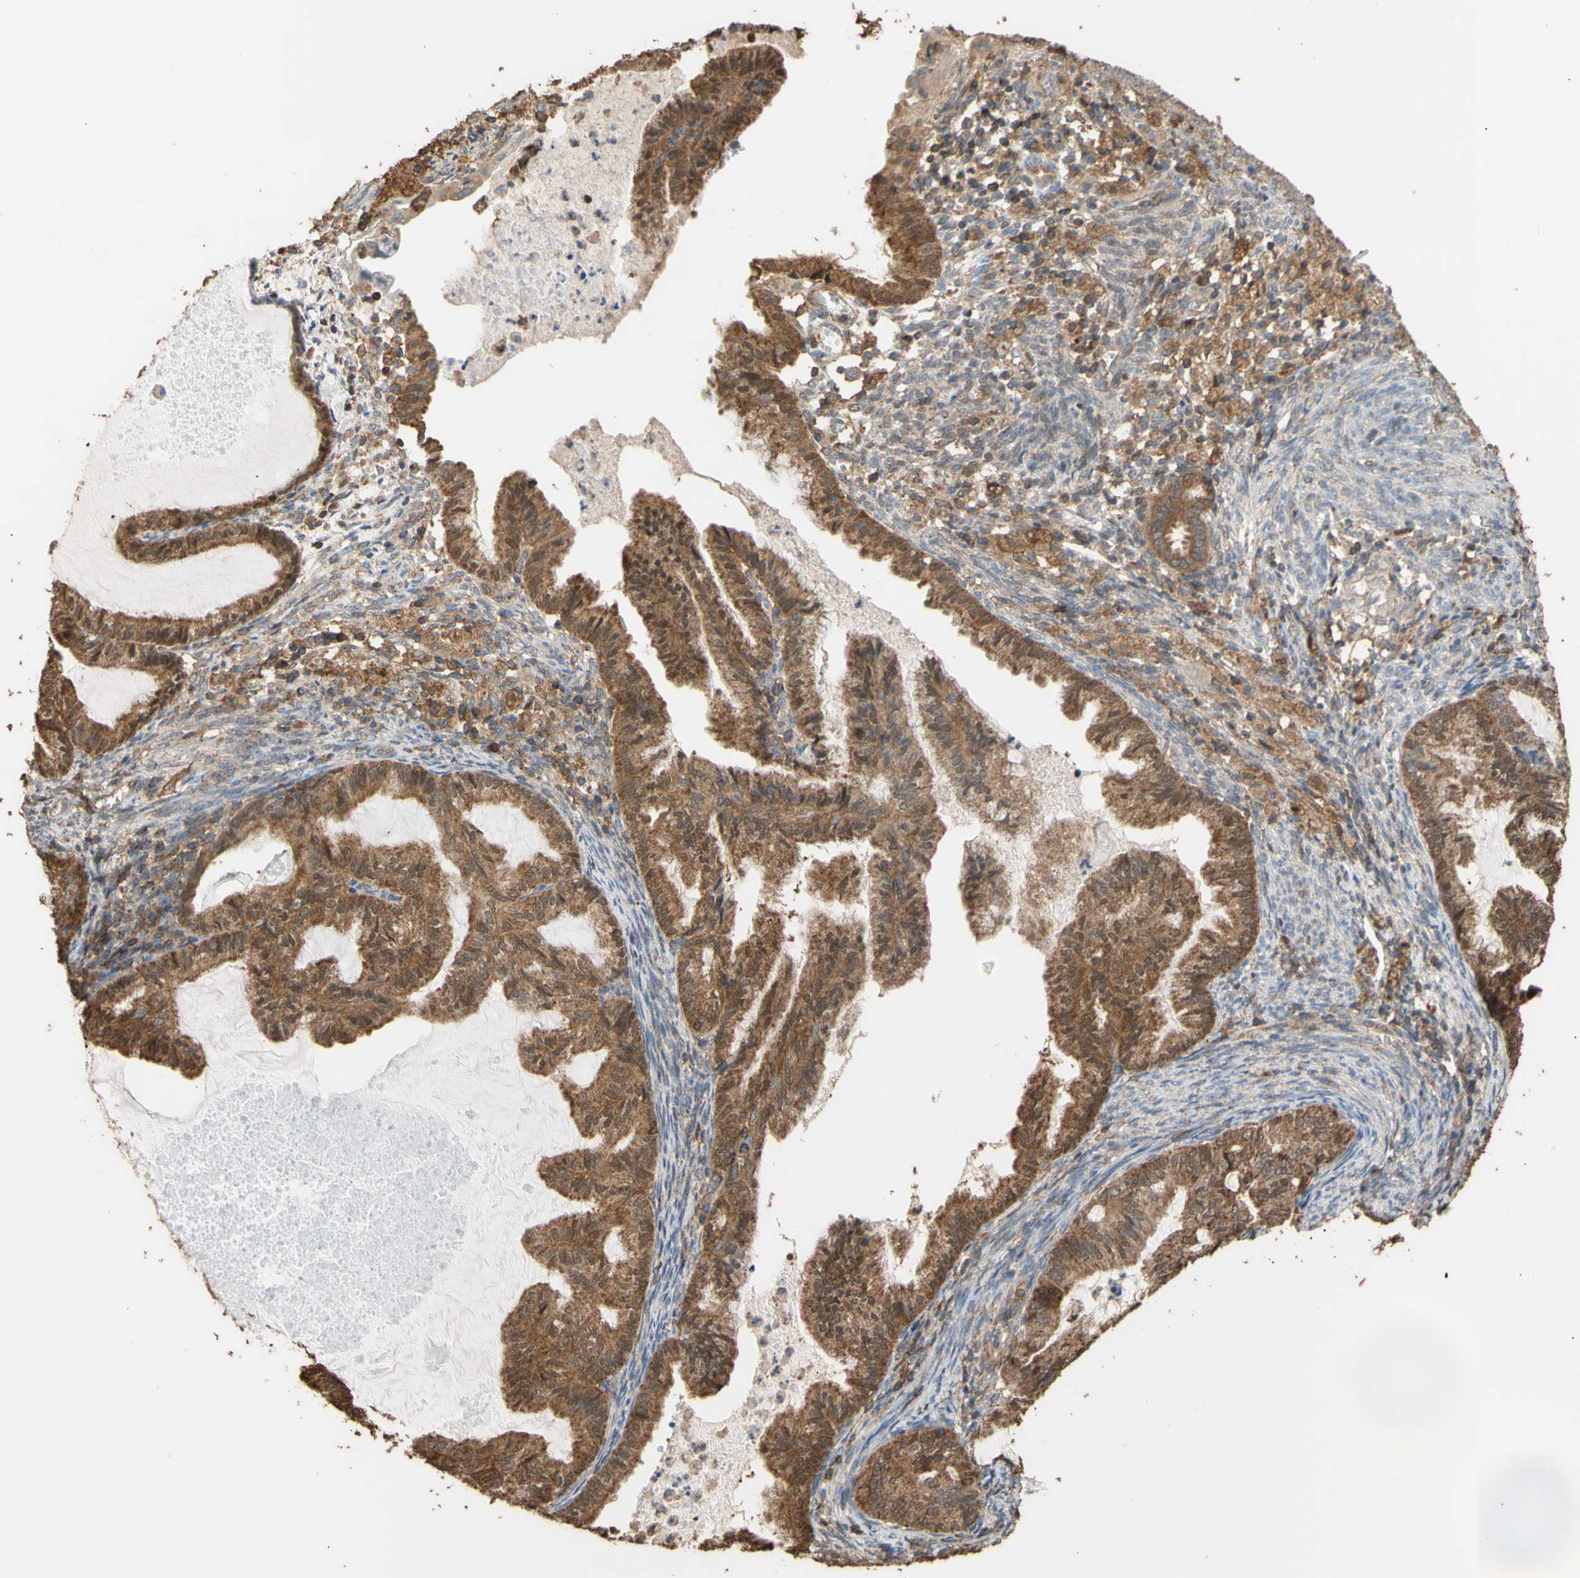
{"staining": {"intensity": "moderate", "quantity": ">75%", "location": "cytoplasmic/membranous"}, "tissue": "cervical cancer", "cell_type": "Tumor cells", "image_type": "cancer", "snomed": [{"axis": "morphology", "description": "Normal tissue, NOS"}, {"axis": "morphology", "description": "Adenocarcinoma, NOS"}, {"axis": "topography", "description": "Cervix"}, {"axis": "topography", "description": "Endometrium"}], "caption": "Immunohistochemistry image of cervical cancer (adenocarcinoma) stained for a protein (brown), which reveals medium levels of moderate cytoplasmic/membranous expression in approximately >75% of tumor cells.", "gene": "ALDH9A1", "patient": {"sex": "female", "age": 86}}